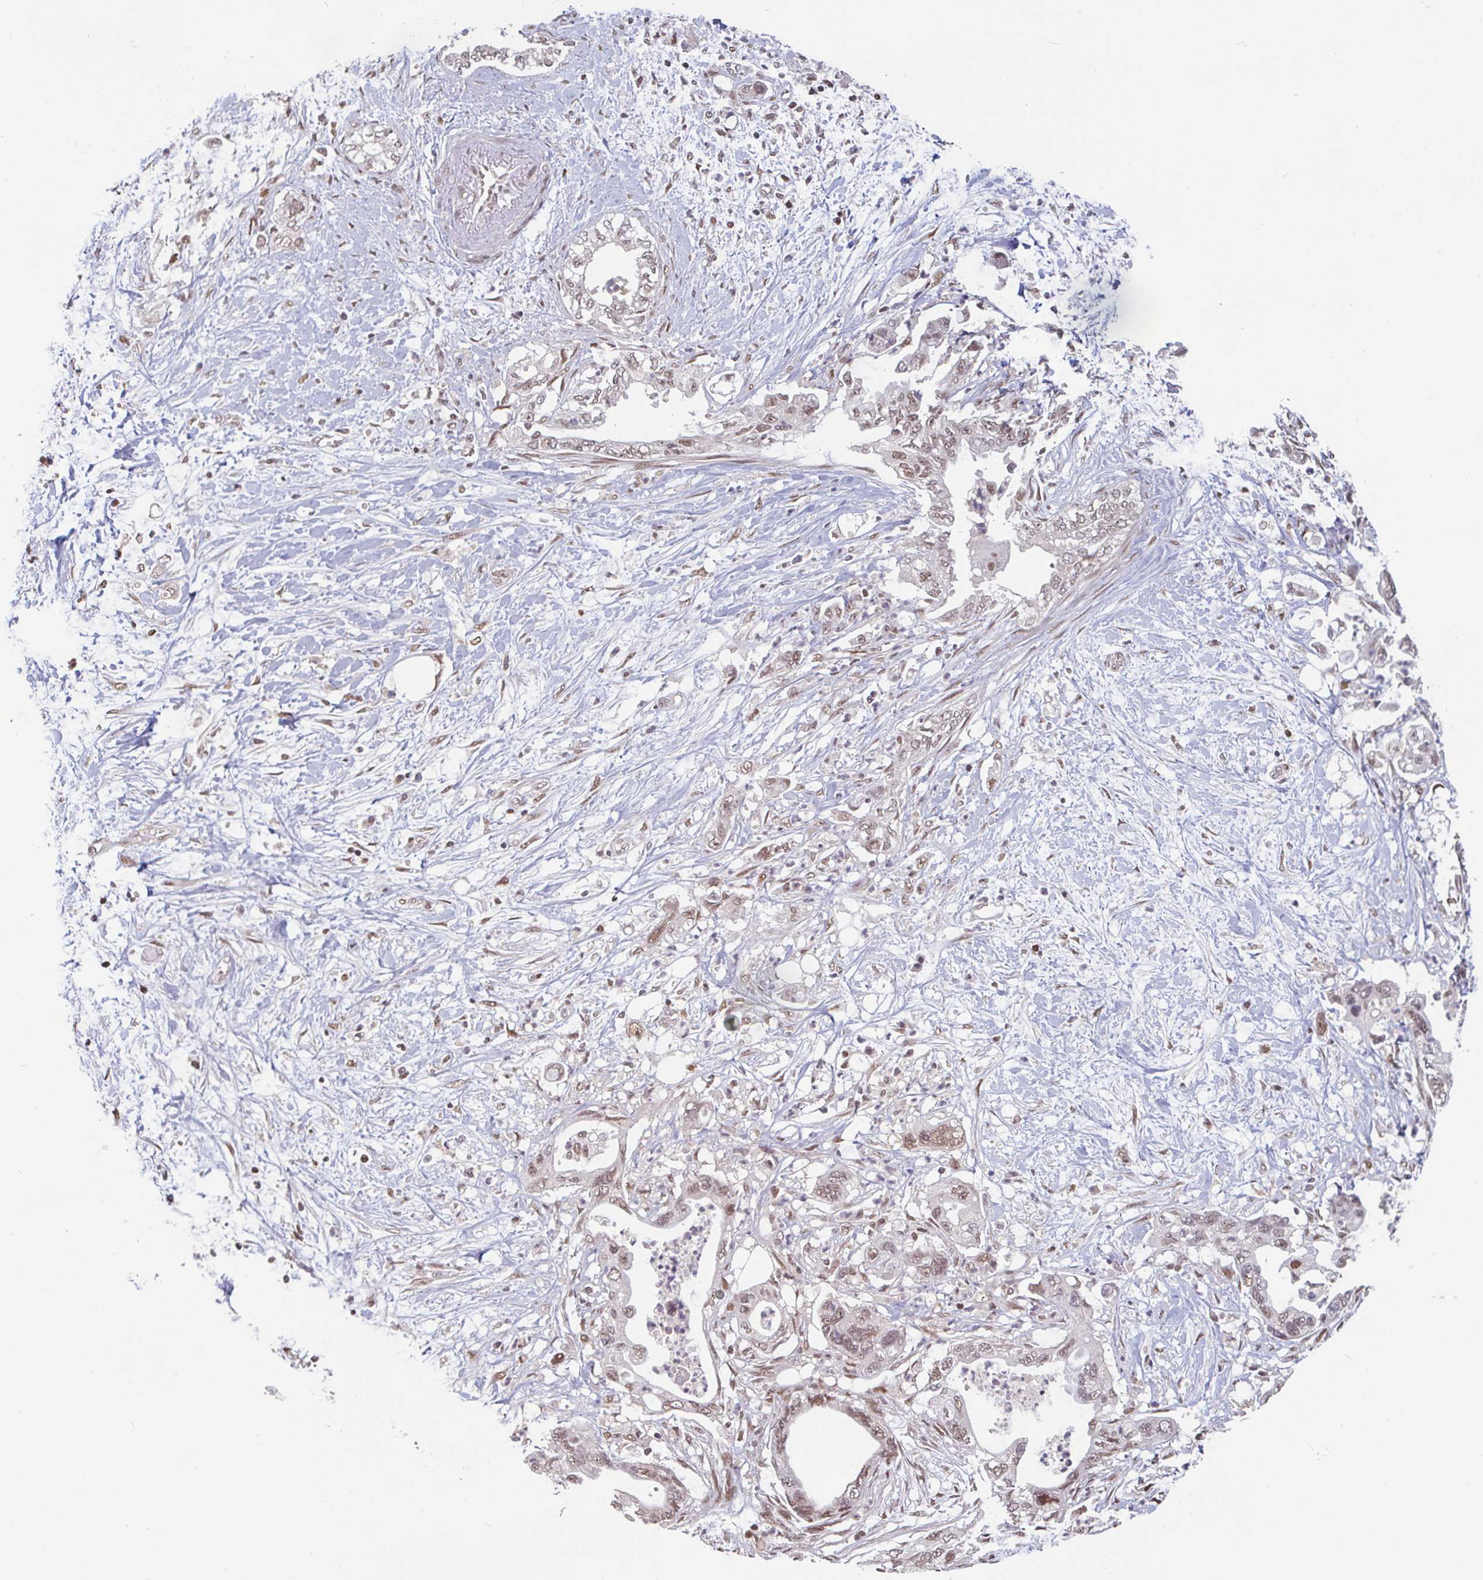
{"staining": {"intensity": "weak", "quantity": ">75%", "location": "nuclear"}, "tissue": "pancreatic cancer", "cell_type": "Tumor cells", "image_type": "cancer", "snomed": [{"axis": "morphology", "description": "Adenocarcinoma, NOS"}, {"axis": "topography", "description": "Pancreas"}], "caption": "Human pancreatic cancer (adenocarcinoma) stained for a protein (brown) reveals weak nuclear positive expression in about >75% of tumor cells.", "gene": "DR1", "patient": {"sex": "female", "age": 73}}